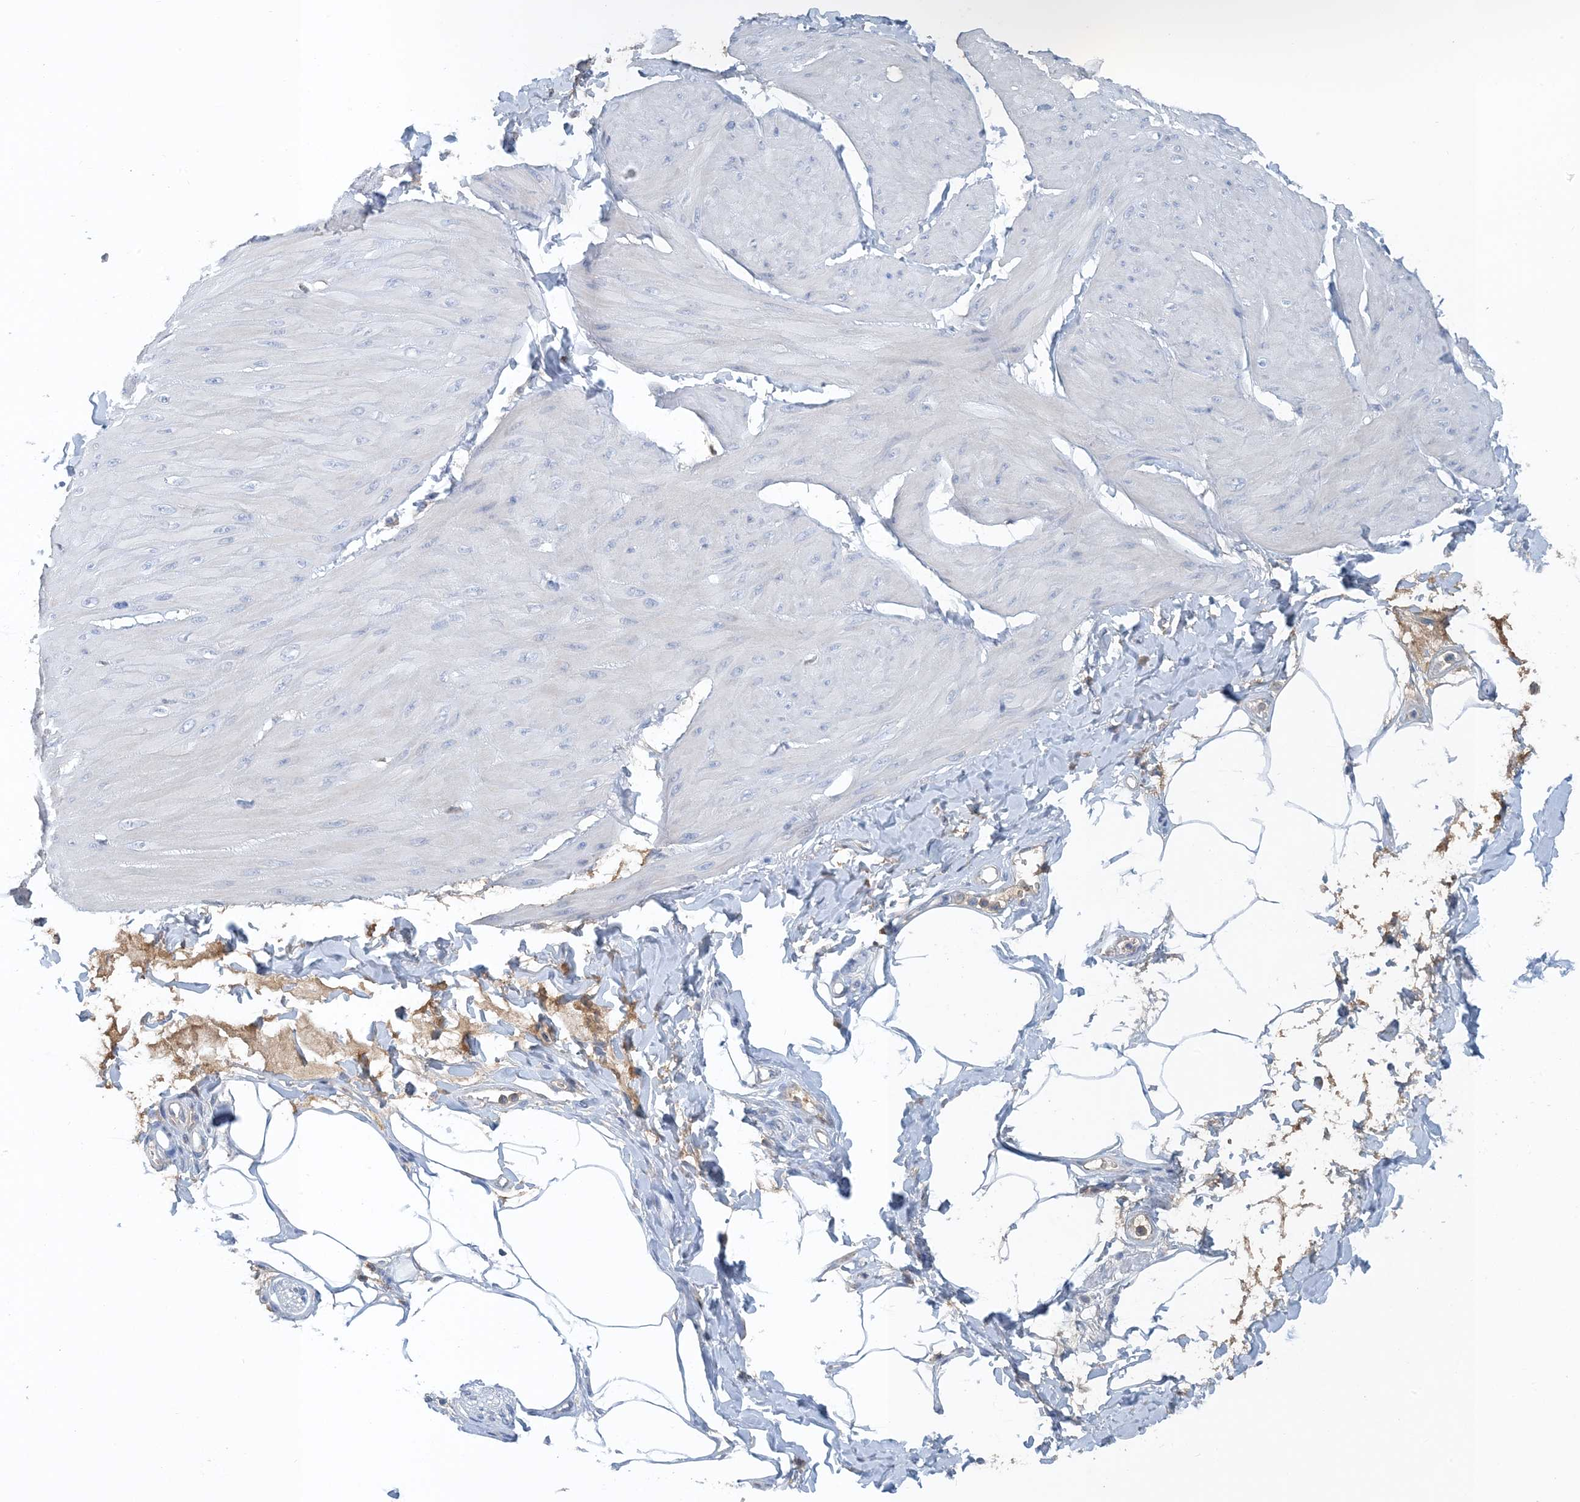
{"staining": {"intensity": "negative", "quantity": "none", "location": "none"}, "tissue": "smooth muscle", "cell_type": "Smooth muscle cells", "image_type": "normal", "snomed": [{"axis": "morphology", "description": "Urothelial carcinoma, High grade"}, {"axis": "topography", "description": "Urinary bladder"}], "caption": "The micrograph displays no staining of smooth muscle cells in unremarkable smooth muscle.", "gene": "CTRL", "patient": {"sex": "male", "age": 46}}